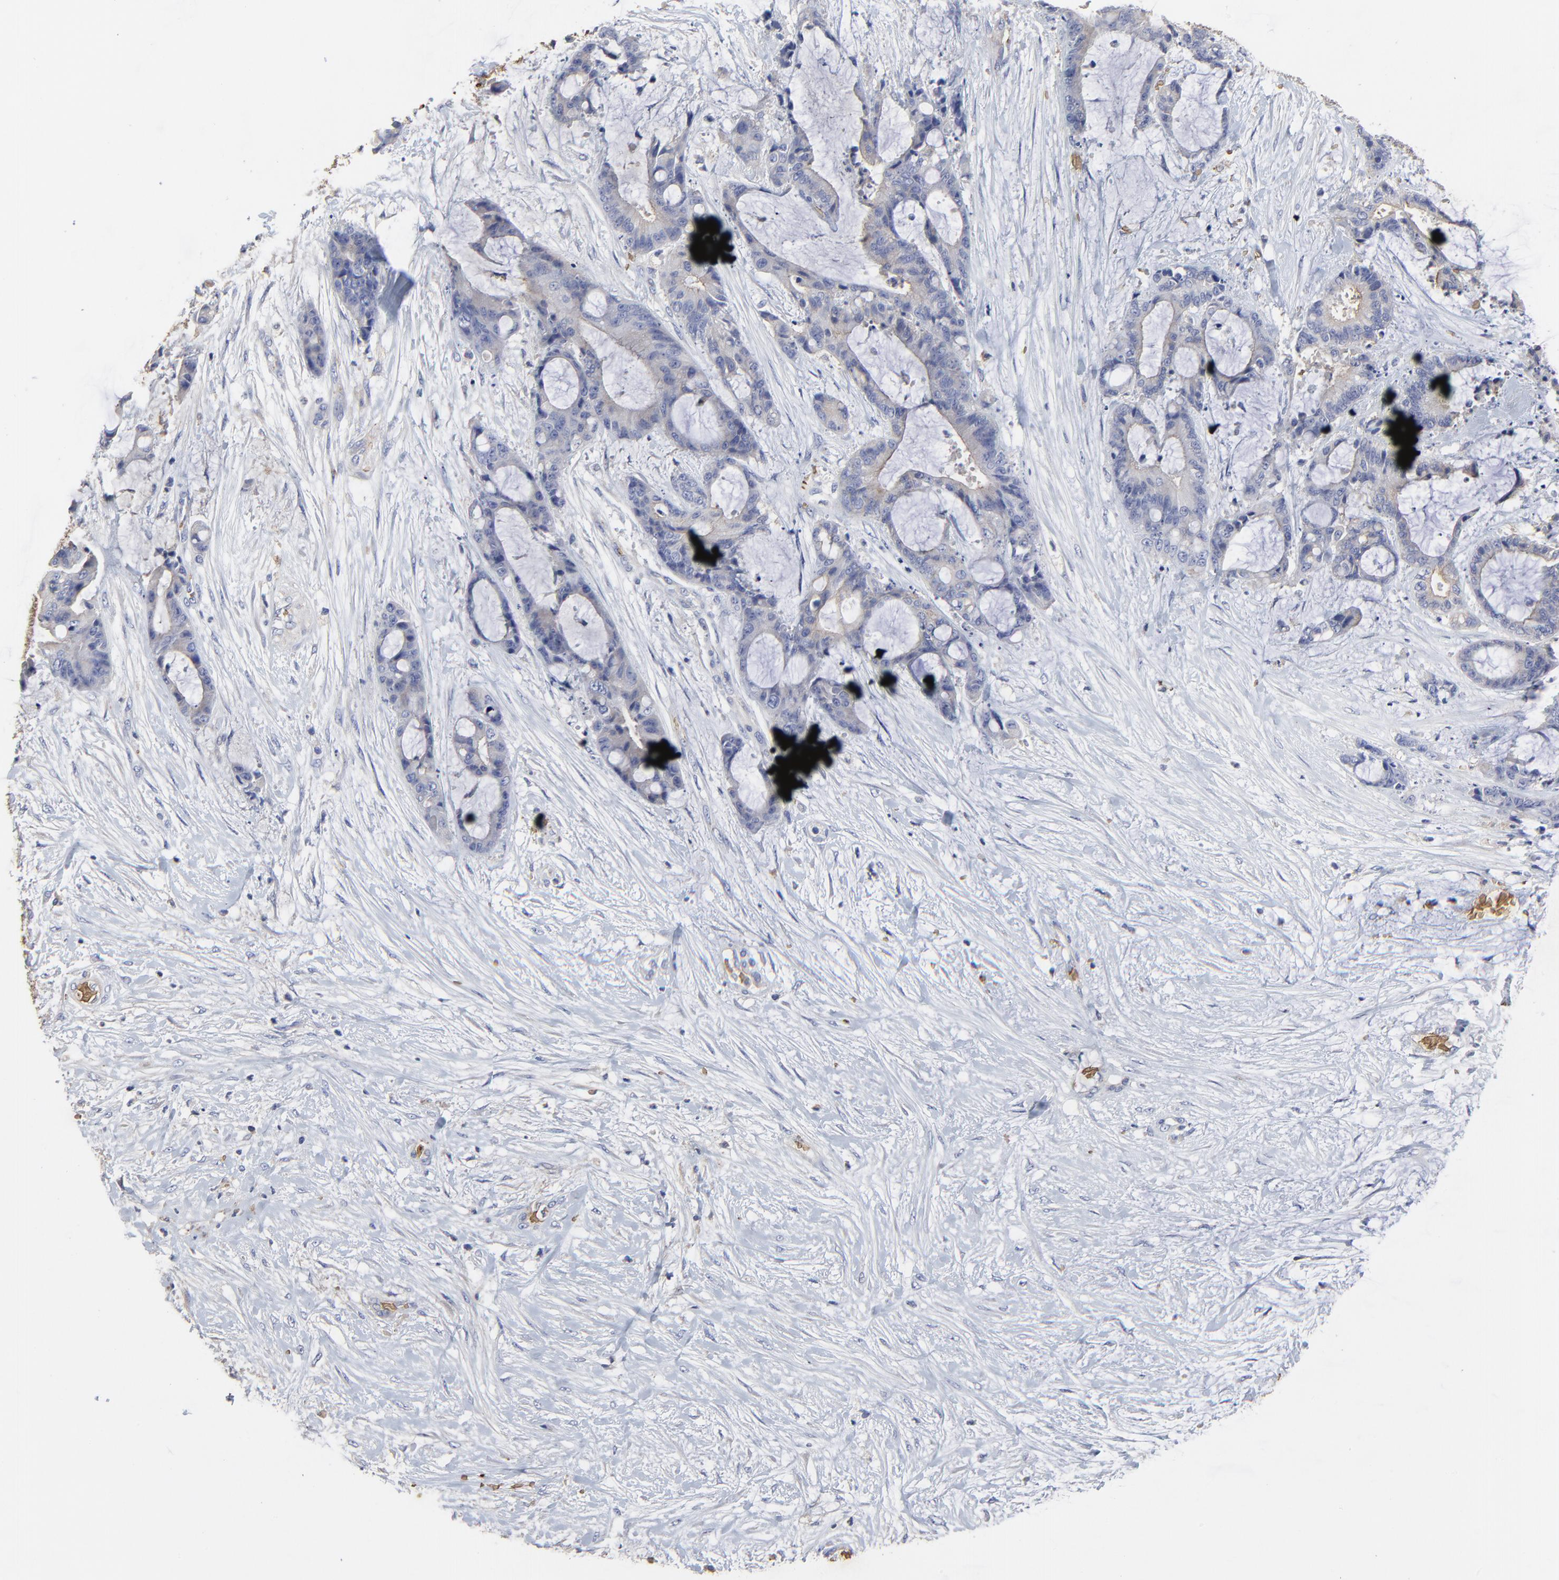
{"staining": {"intensity": "weak", "quantity": ">75%", "location": "cytoplasmic/membranous"}, "tissue": "liver cancer", "cell_type": "Tumor cells", "image_type": "cancer", "snomed": [{"axis": "morphology", "description": "Cholangiocarcinoma"}, {"axis": "topography", "description": "Liver"}], "caption": "Weak cytoplasmic/membranous protein expression is identified in approximately >75% of tumor cells in cholangiocarcinoma (liver). (Brightfield microscopy of DAB IHC at high magnification).", "gene": "PAG1", "patient": {"sex": "female", "age": 73}}